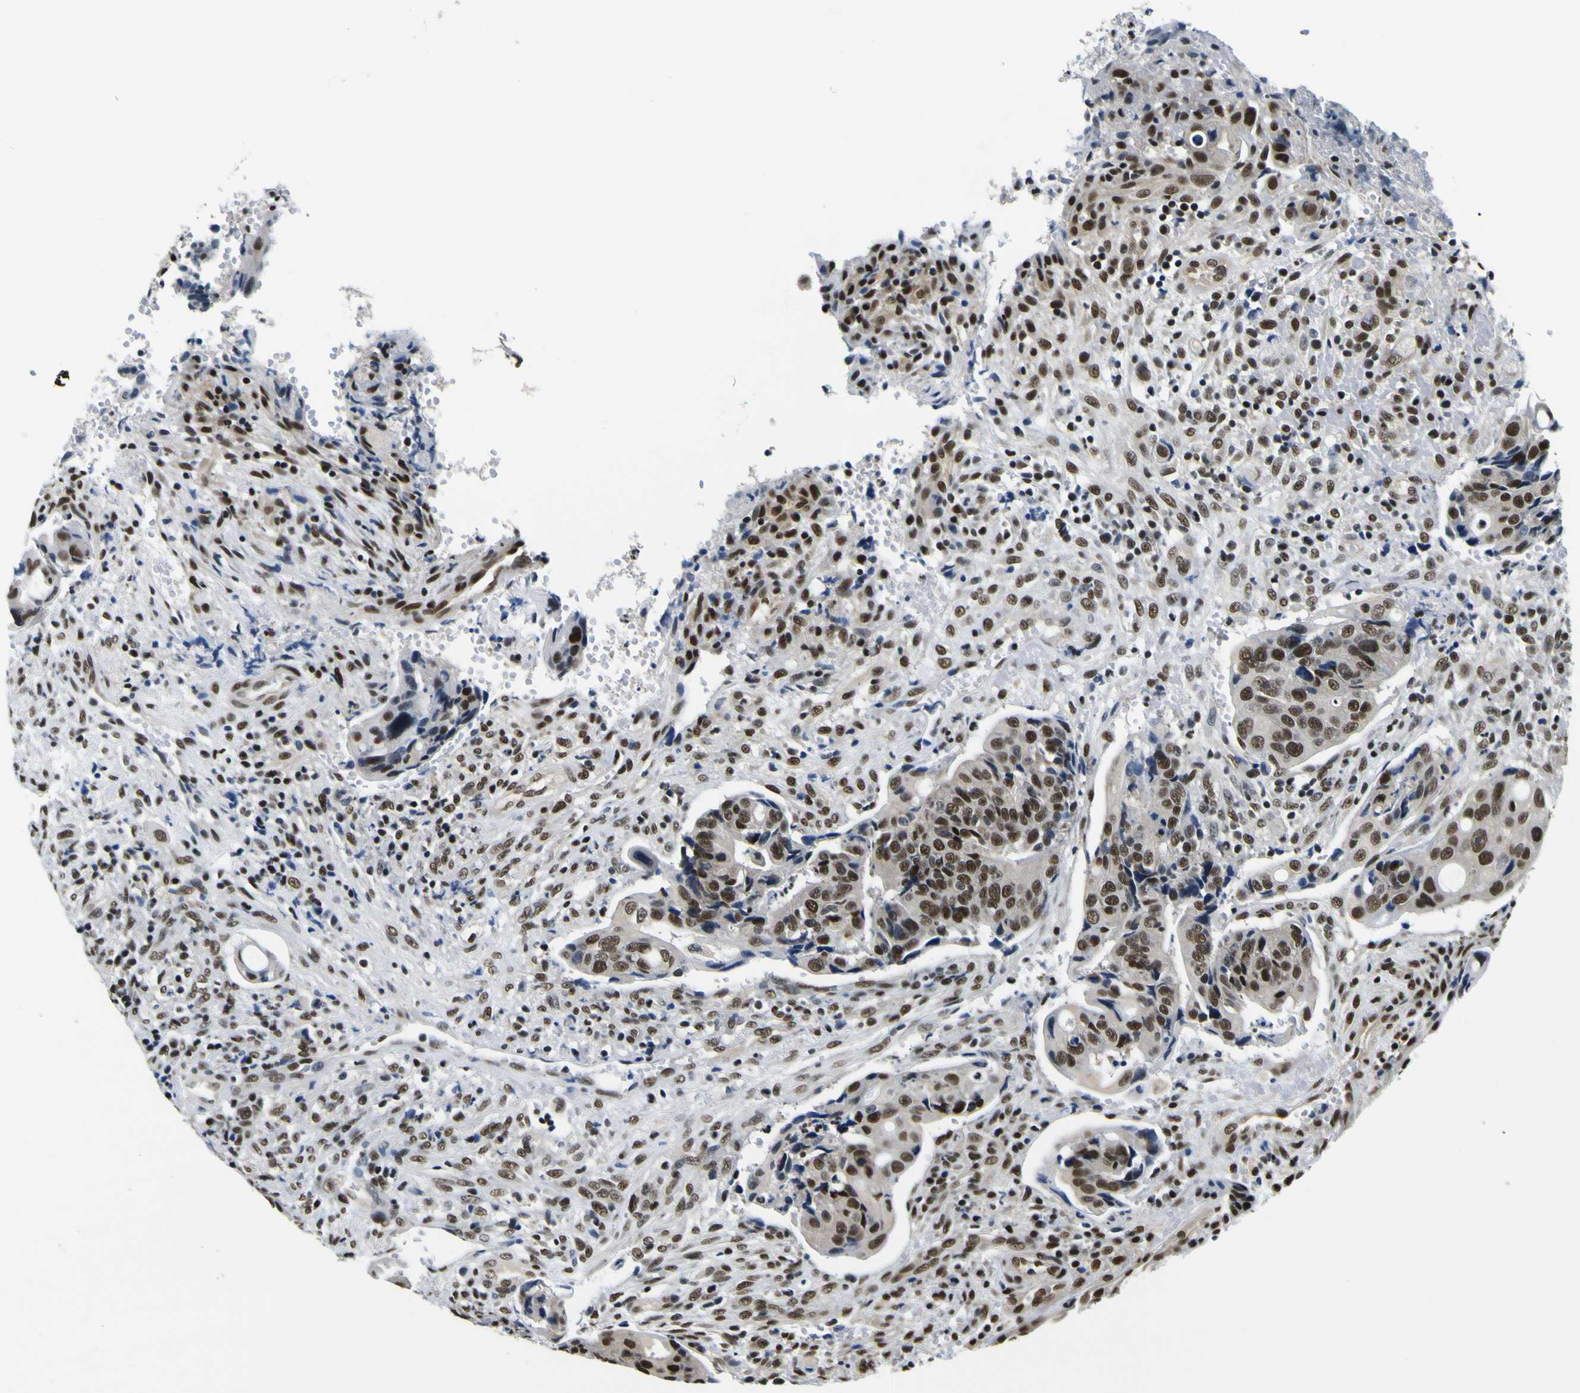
{"staining": {"intensity": "strong", "quantity": "25%-75%", "location": "nuclear"}, "tissue": "colorectal cancer", "cell_type": "Tumor cells", "image_type": "cancer", "snomed": [{"axis": "morphology", "description": "Adenocarcinoma, NOS"}, {"axis": "topography", "description": "Colon"}], "caption": "Immunohistochemical staining of human colorectal cancer reveals high levels of strong nuclear positivity in about 25%-75% of tumor cells.", "gene": "SP1", "patient": {"sex": "female", "age": 57}}